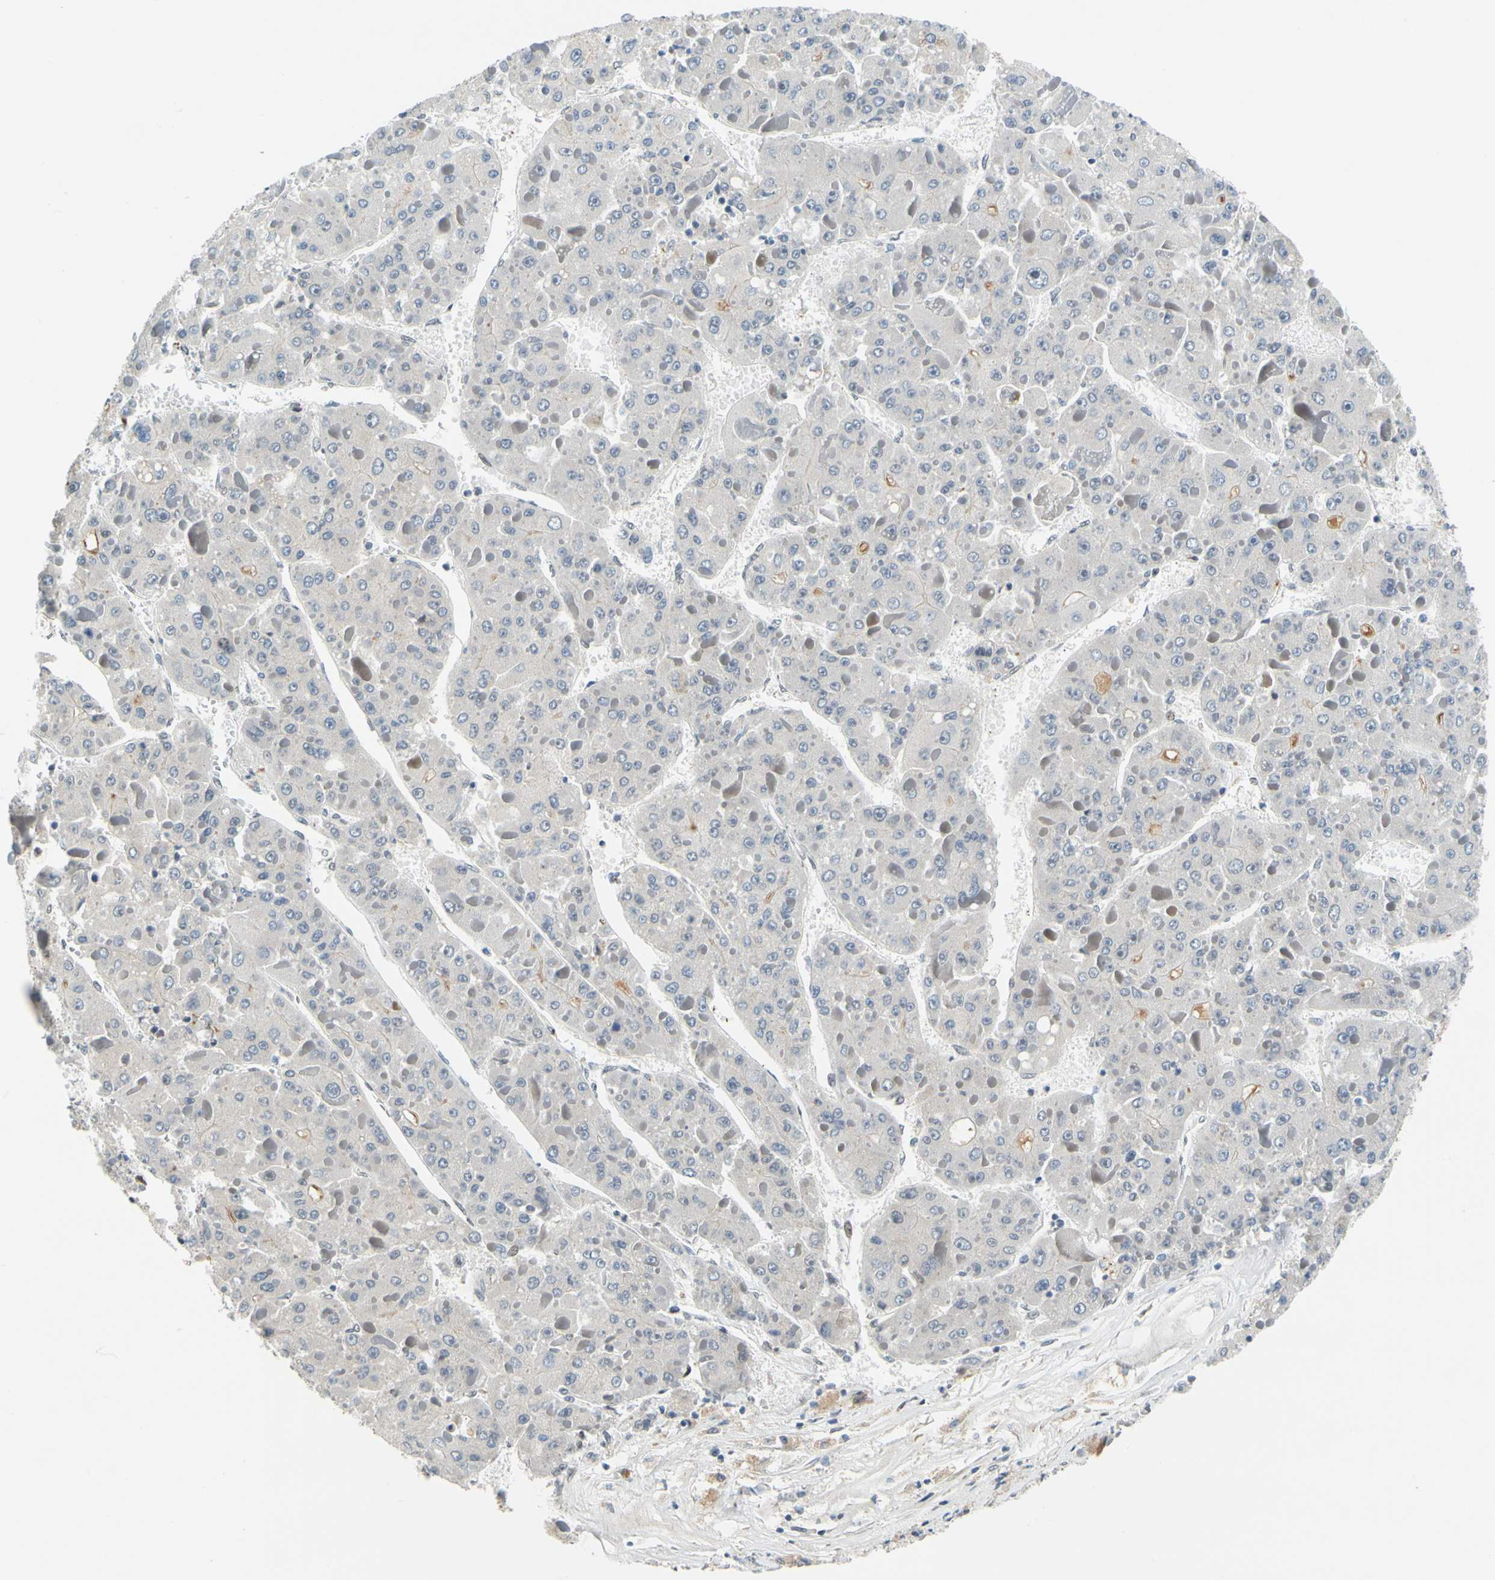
{"staining": {"intensity": "negative", "quantity": "none", "location": "none"}, "tissue": "liver cancer", "cell_type": "Tumor cells", "image_type": "cancer", "snomed": [{"axis": "morphology", "description": "Carcinoma, Hepatocellular, NOS"}, {"axis": "topography", "description": "Liver"}], "caption": "Liver hepatocellular carcinoma was stained to show a protein in brown. There is no significant expression in tumor cells.", "gene": "POGZ", "patient": {"sex": "female", "age": 73}}